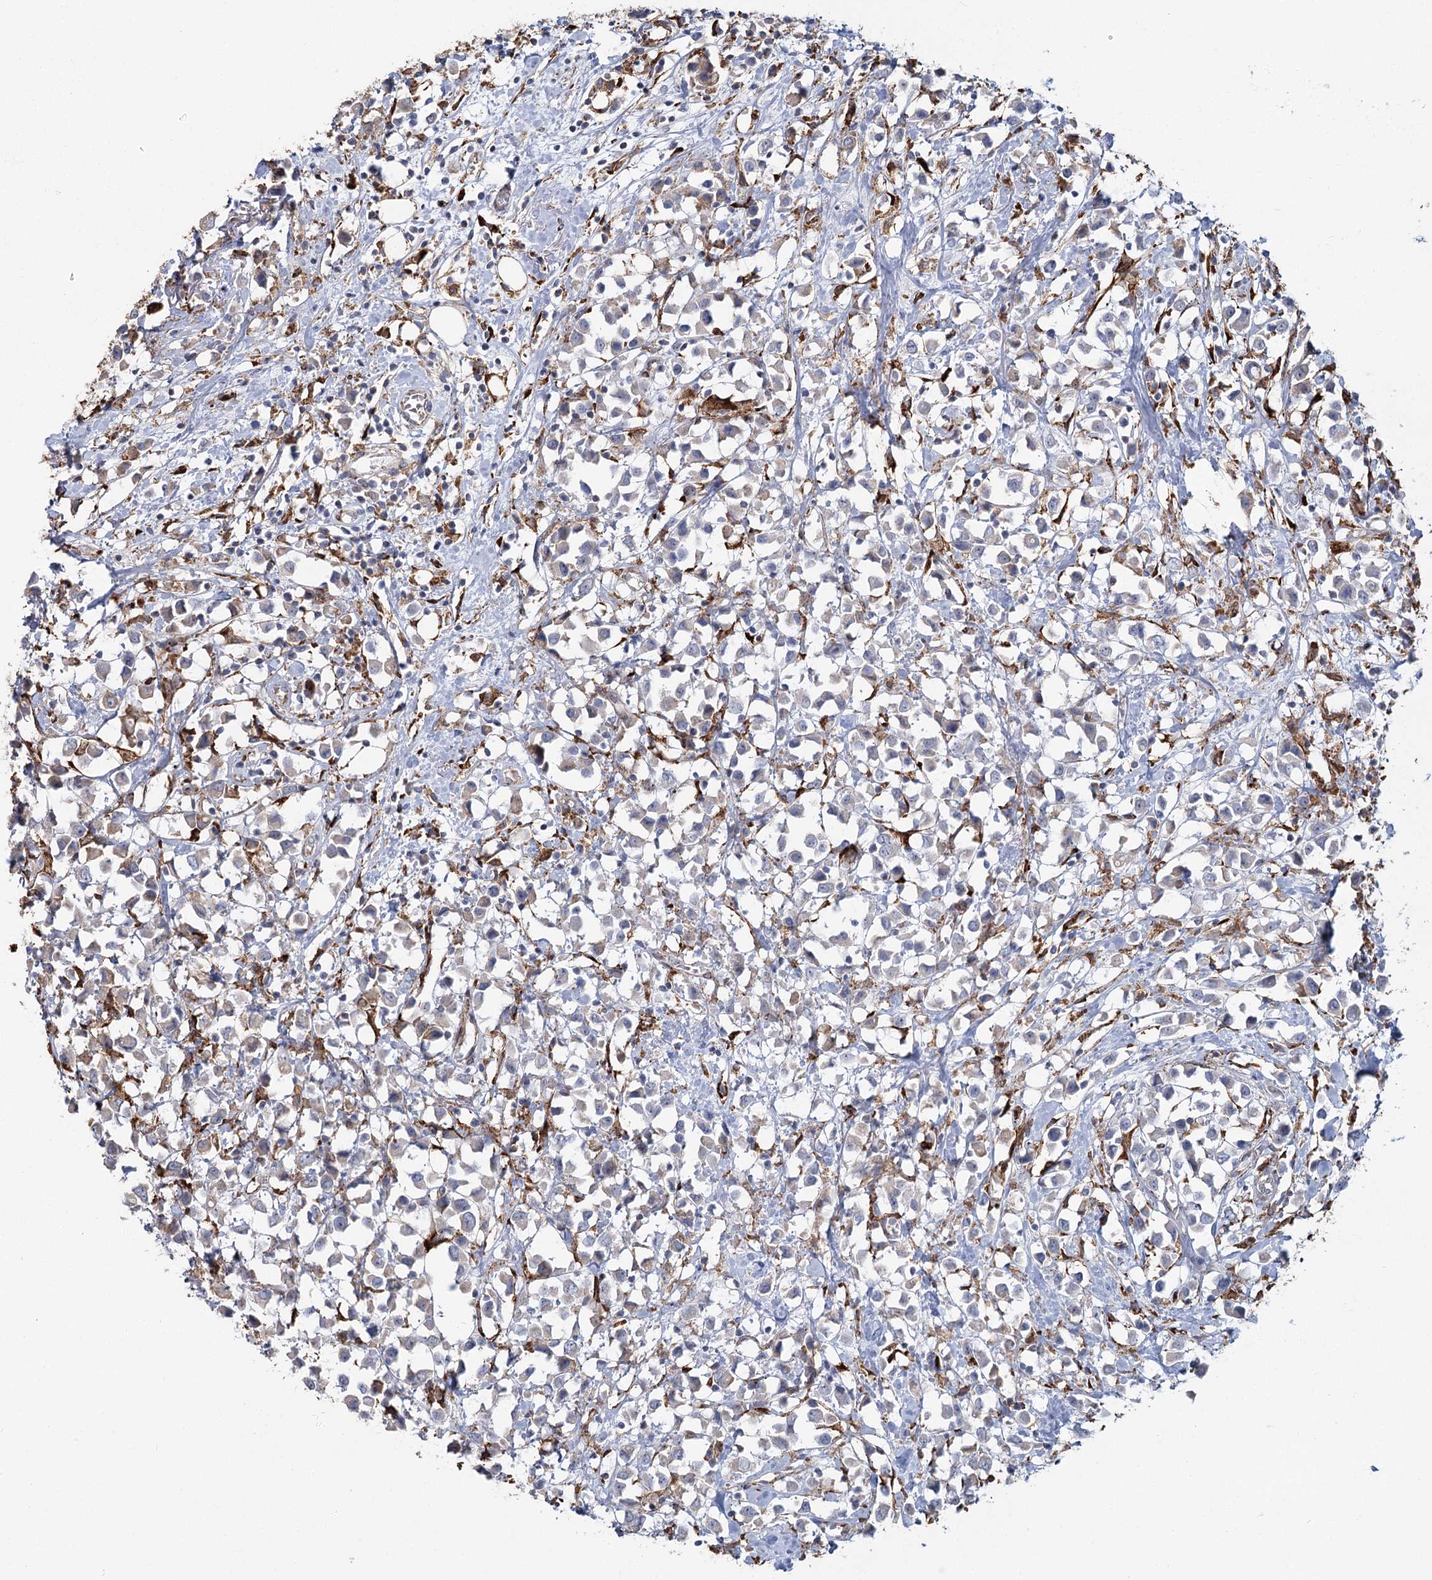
{"staining": {"intensity": "negative", "quantity": "none", "location": "none"}, "tissue": "breast cancer", "cell_type": "Tumor cells", "image_type": "cancer", "snomed": [{"axis": "morphology", "description": "Duct carcinoma"}, {"axis": "topography", "description": "Breast"}], "caption": "DAB immunohistochemical staining of breast cancer (invasive ductal carcinoma) exhibits no significant expression in tumor cells. The staining is performed using DAB brown chromogen with nuclei counter-stained in using hematoxylin.", "gene": "ZCCHC9", "patient": {"sex": "female", "age": 61}}